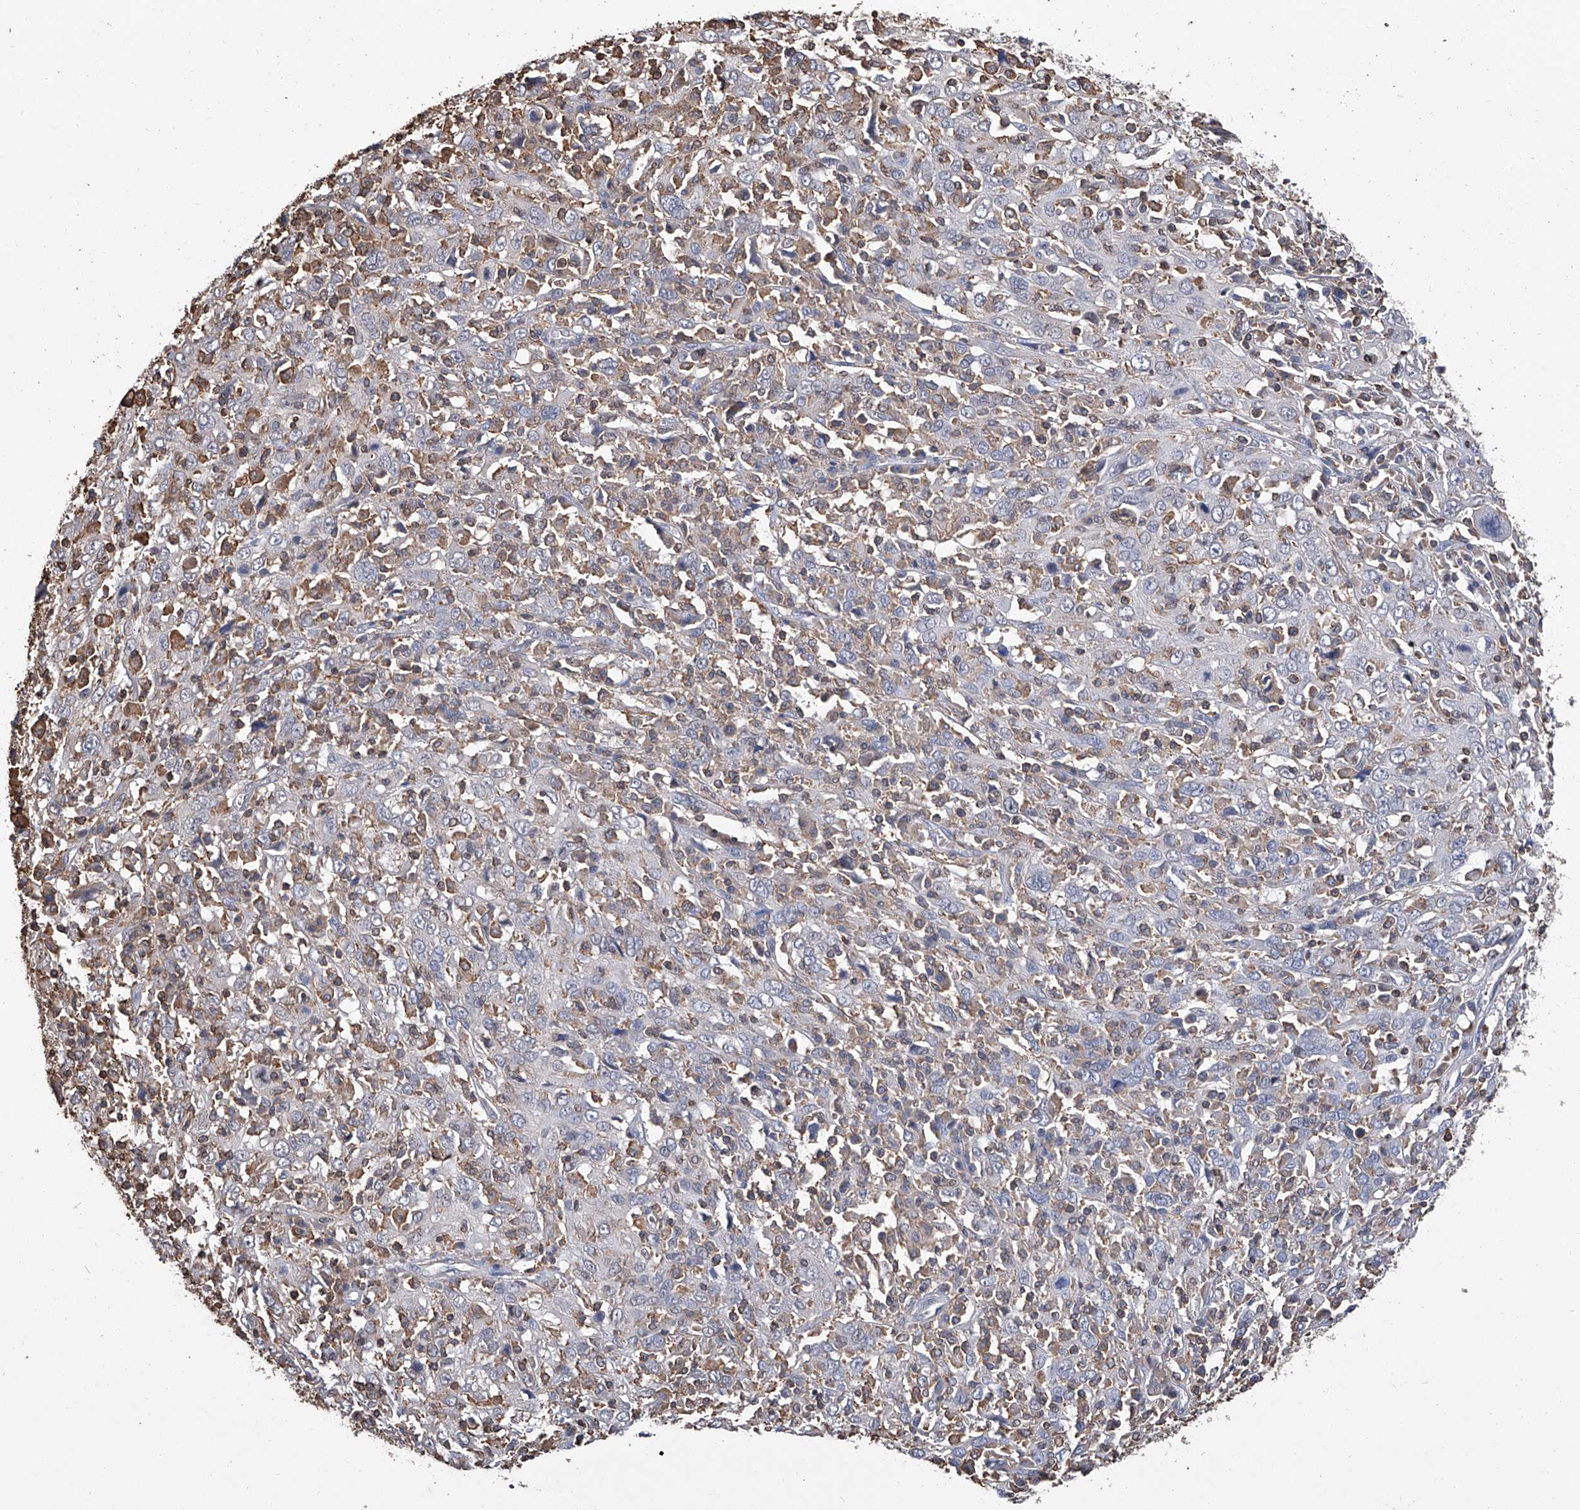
{"staining": {"intensity": "negative", "quantity": "none", "location": "none"}, "tissue": "cervical cancer", "cell_type": "Tumor cells", "image_type": "cancer", "snomed": [{"axis": "morphology", "description": "Squamous cell carcinoma, NOS"}, {"axis": "topography", "description": "Cervix"}], "caption": "This is a image of immunohistochemistry (IHC) staining of squamous cell carcinoma (cervical), which shows no expression in tumor cells.", "gene": "GPT", "patient": {"sex": "female", "age": 46}}